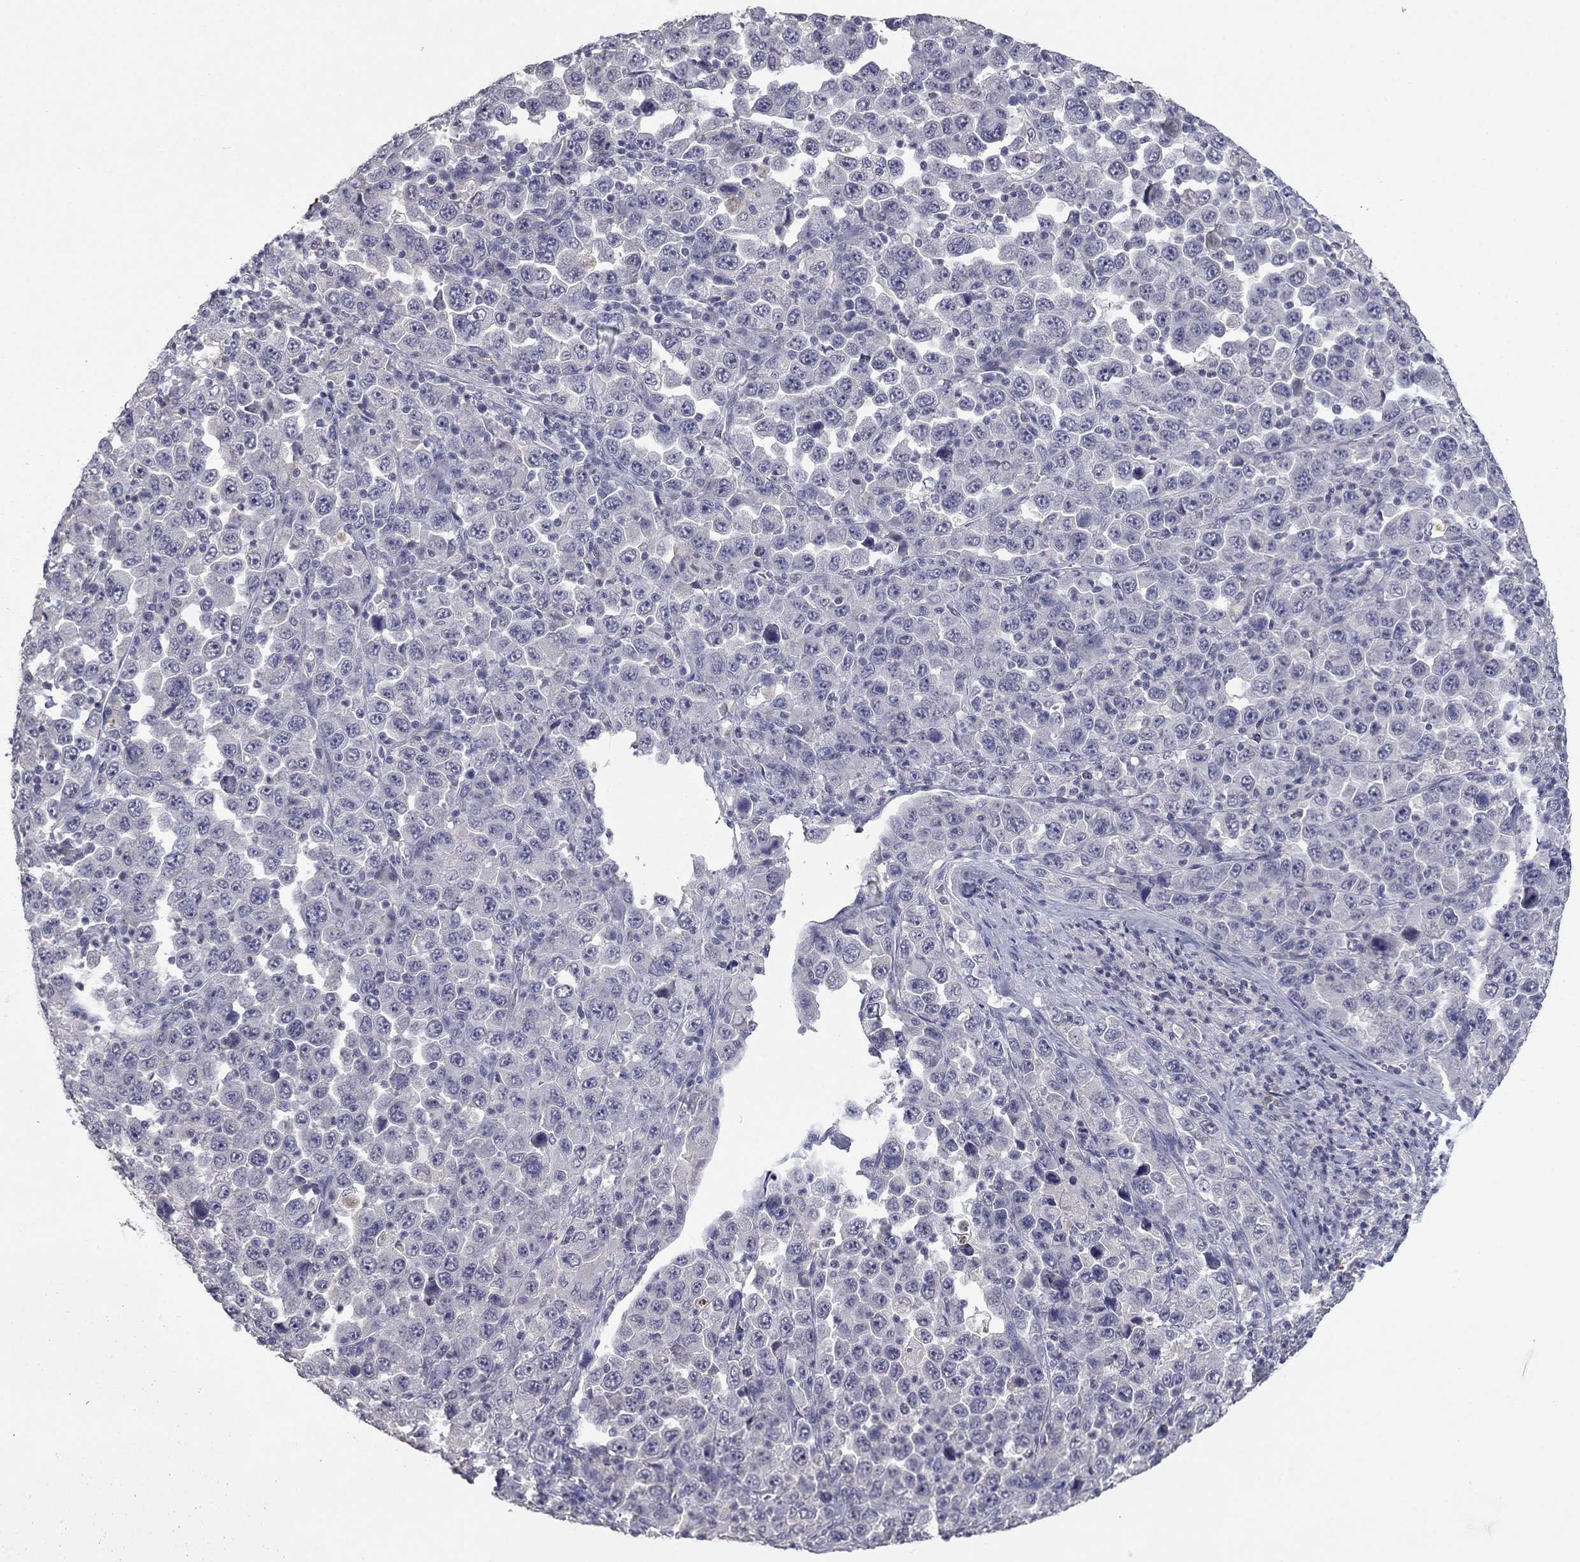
{"staining": {"intensity": "negative", "quantity": "none", "location": "none"}, "tissue": "stomach cancer", "cell_type": "Tumor cells", "image_type": "cancer", "snomed": [{"axis": "morphology", "description": "Normal tissue, NOS"}, {"axis": "morphology", "description": "Adenocarcinoma, NOS"}, {"axis": "topography", "description": "Stomach, upper"}, {"axis": "topography", "description": "Stomach"}], "caption": "Immunohistochemical staining of stomach adenocarcinoma exhibits no significant expression in tumor cells.", "gene": "IP6K3", "patient": {"sex": "male", "age": 59}}